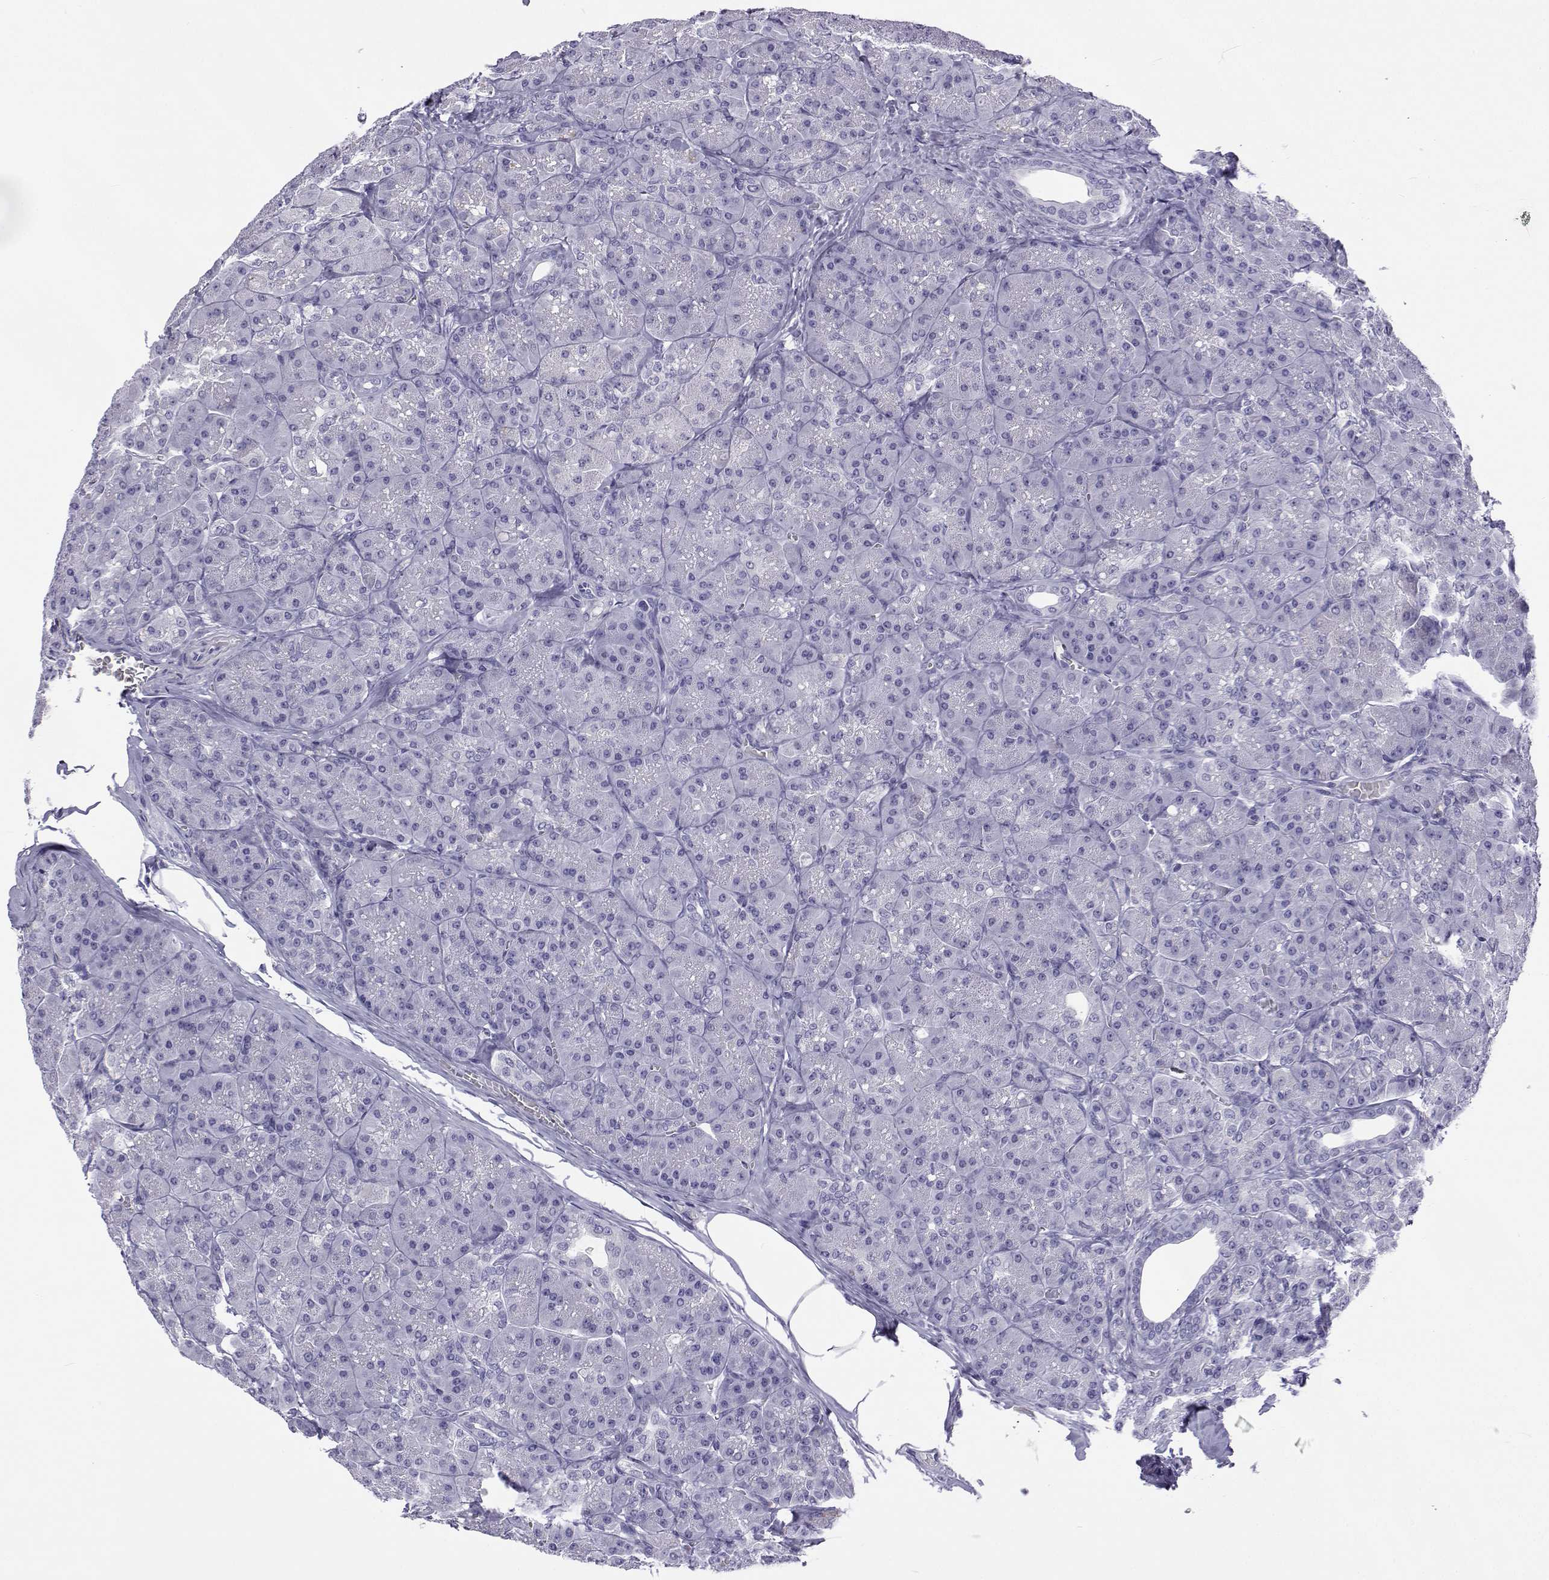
{"staining": {"intensity": "negative", "quantity": "none", "location": "none"}, "tissue": "pancreas", "cell_type": "Exocrine glandular cells", "image_type": "normal", "snomed": [{"axis": "morphology", "description": "Normal tissue, NOS"}, {"axis": "topography", "description": "Pancreas"}], "caption": "This is an immunohistochemistry micrograph of unremarkable human pancreas. There is no positivity in exocrine glandular cells.", "gene": "ACTL7A", "patient": {"sex": "male", "age": 57}}